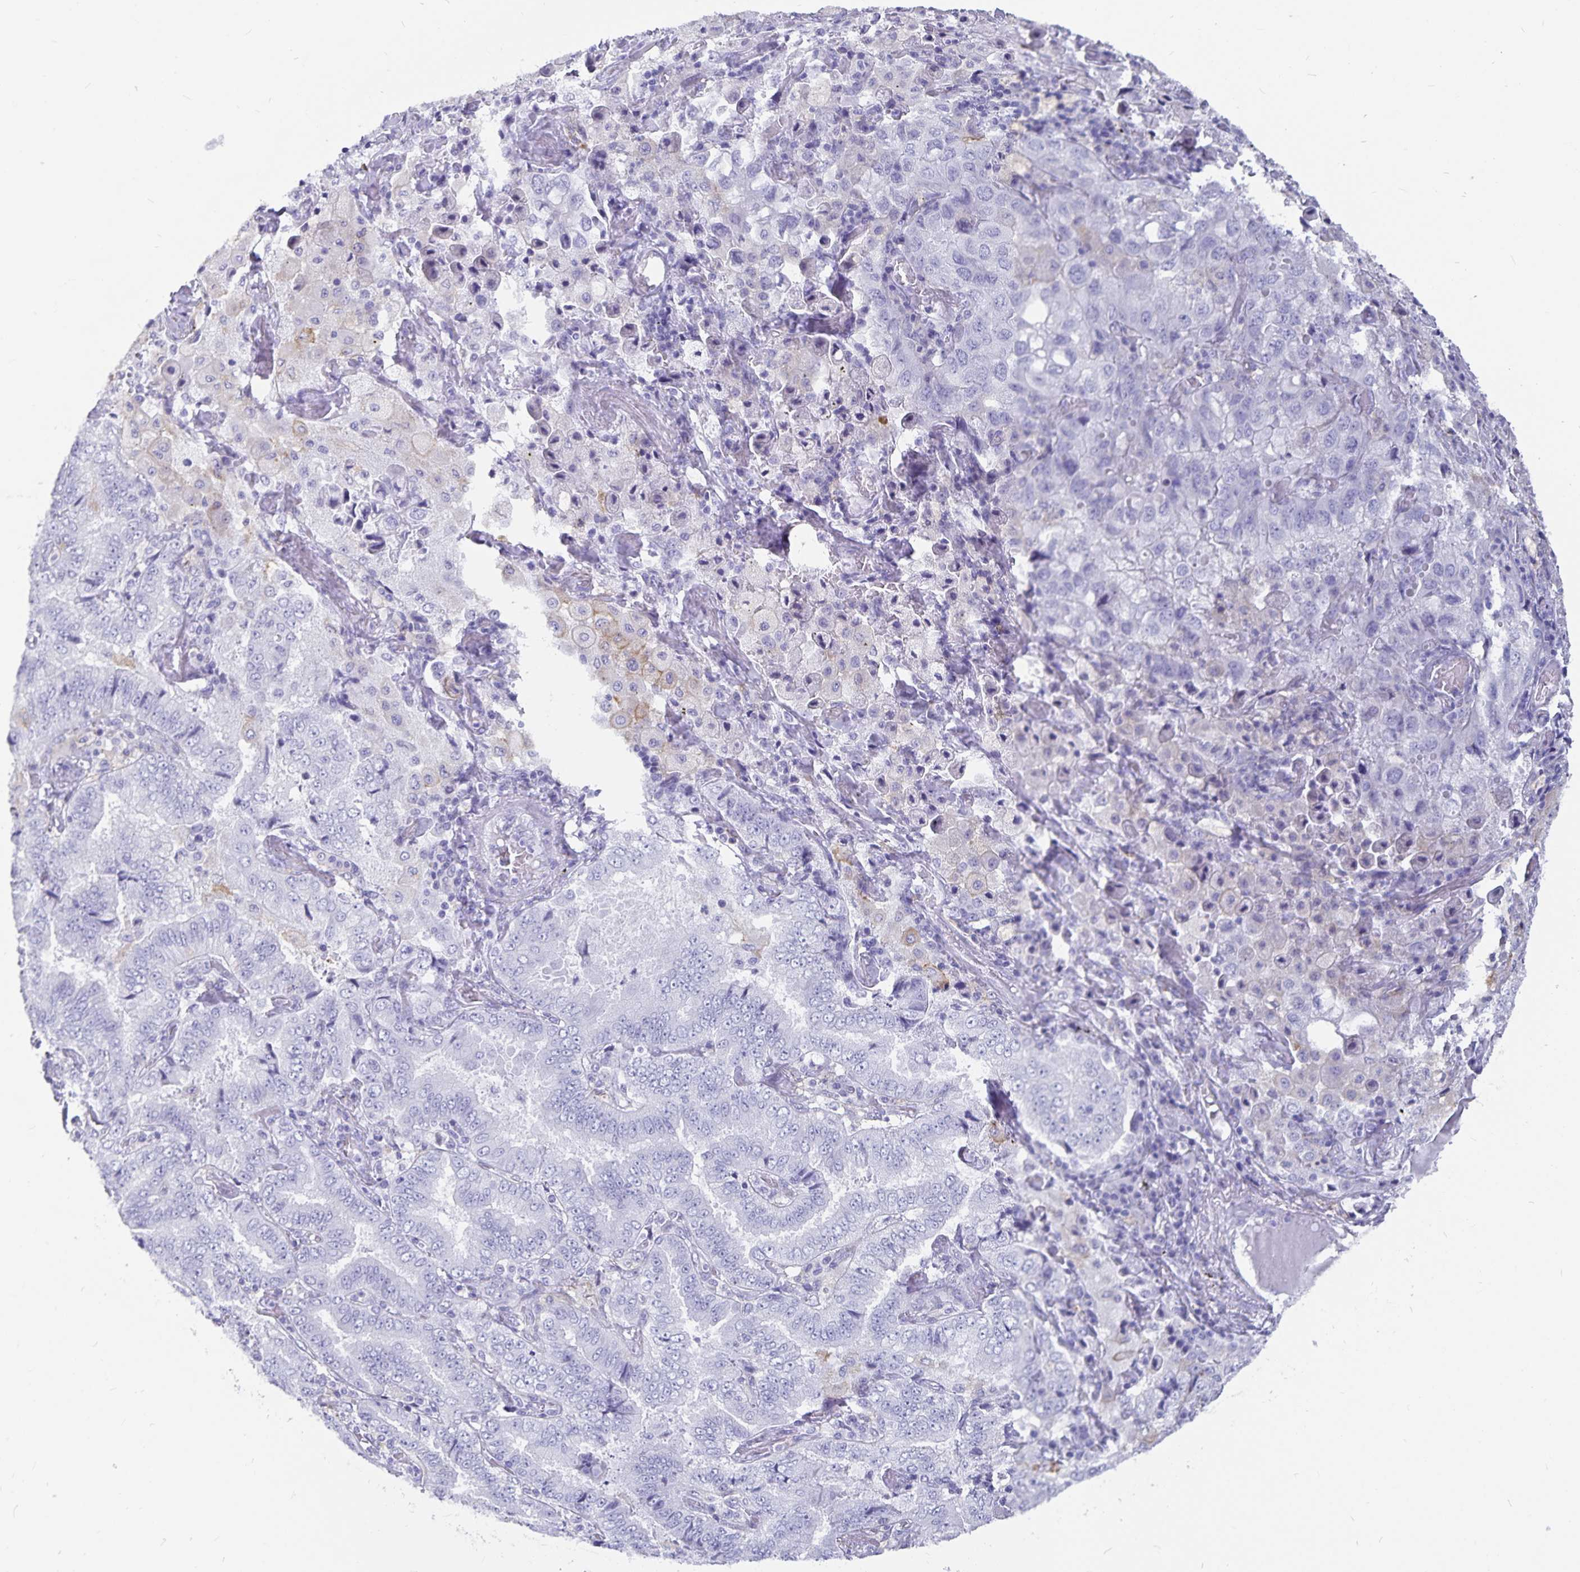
{"staining": {"intensity": "negative", "quantity": "none", "location": "none"}, "tissue": "lung cancer", "cell_type": "Tumor cells", "image_type": "cancer", "snomed": [{"axis": "morphology", "description": "Aneuploidy"}, {"axis": "morphology", "description": "Adenocarcinoma, NOS"}, {"axis": "morphology", "description": "Adenocarcinoma, metastatic, NOS"}, {"axis": "topography", "description": "Lymph node"}, {"axis": "topography", "description": "Lung"}], "caption": "Lung cancer stained for a protein using immunohistochemistry (IHC) exhibits no staining tumor cells.", "gene": "PLAC1", "patient": {"sex": "female", "age": 48}}